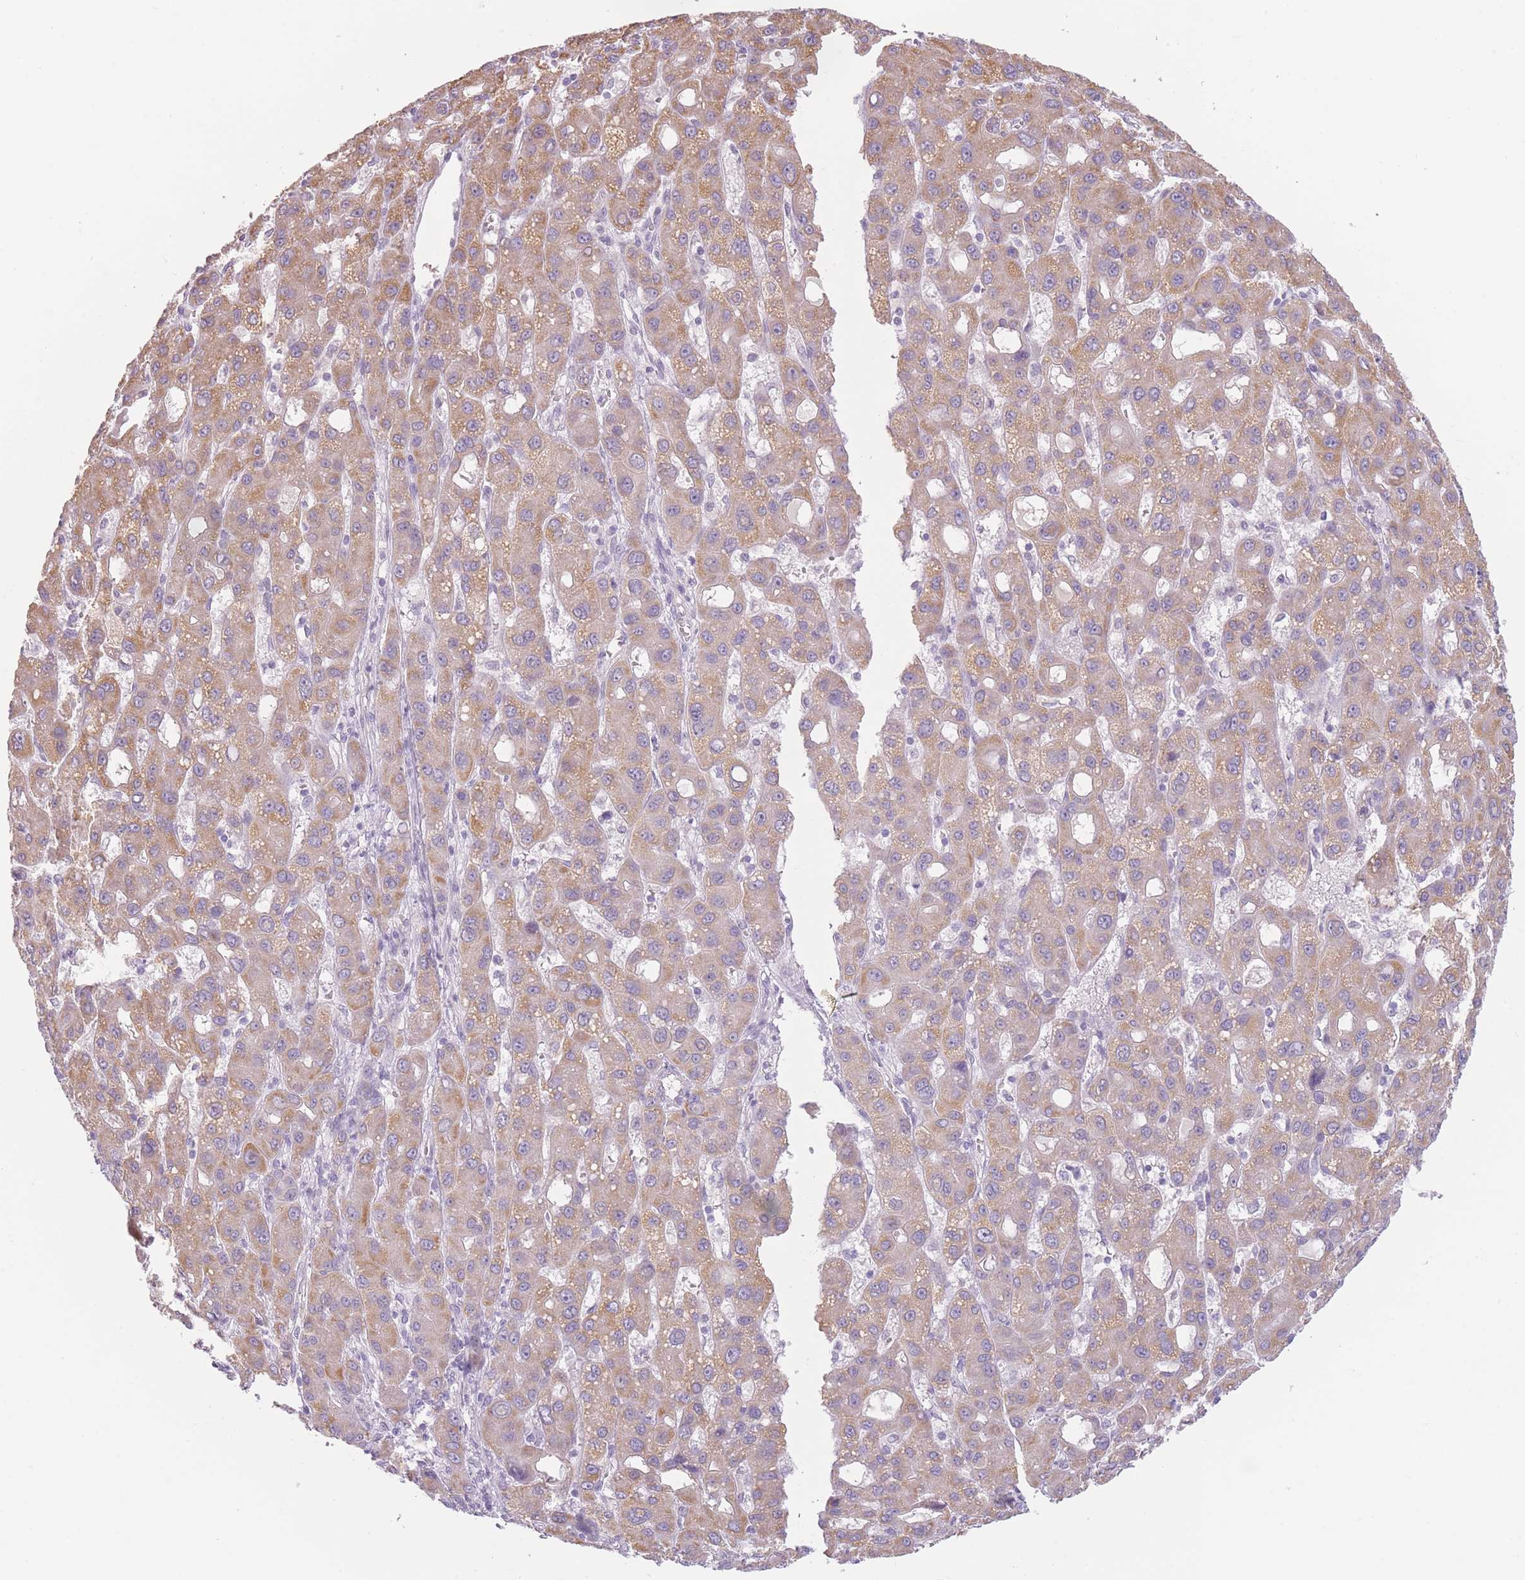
{"staining": {"intensity": "moderate", "quantity": "25%-75%", "location": "cytoplasmic/membranous"}, "tissue": "liver cancer", "cell_type": "Tumor cells", "image_type": "cancer", "snomed": [{"axis": "morphology", "description": "Carcinoma, Hepatocellular, NOS"}, {"axis": "topography", "description": "Liver"}], "caption": "High-magnification brightfield microscopy of hepatocellular carcinoma (liver) stained with DAB (3,3'-diaminobenzidine) (brown) and counterstained with hematoxylin (blue). tumor cells exhibit moderate cytoplasmic/membranous positivity is appreciated in approximately25%-75% of cells.", "gene": "TMEM236", "patient": {"sex": "male", "age": 55}}